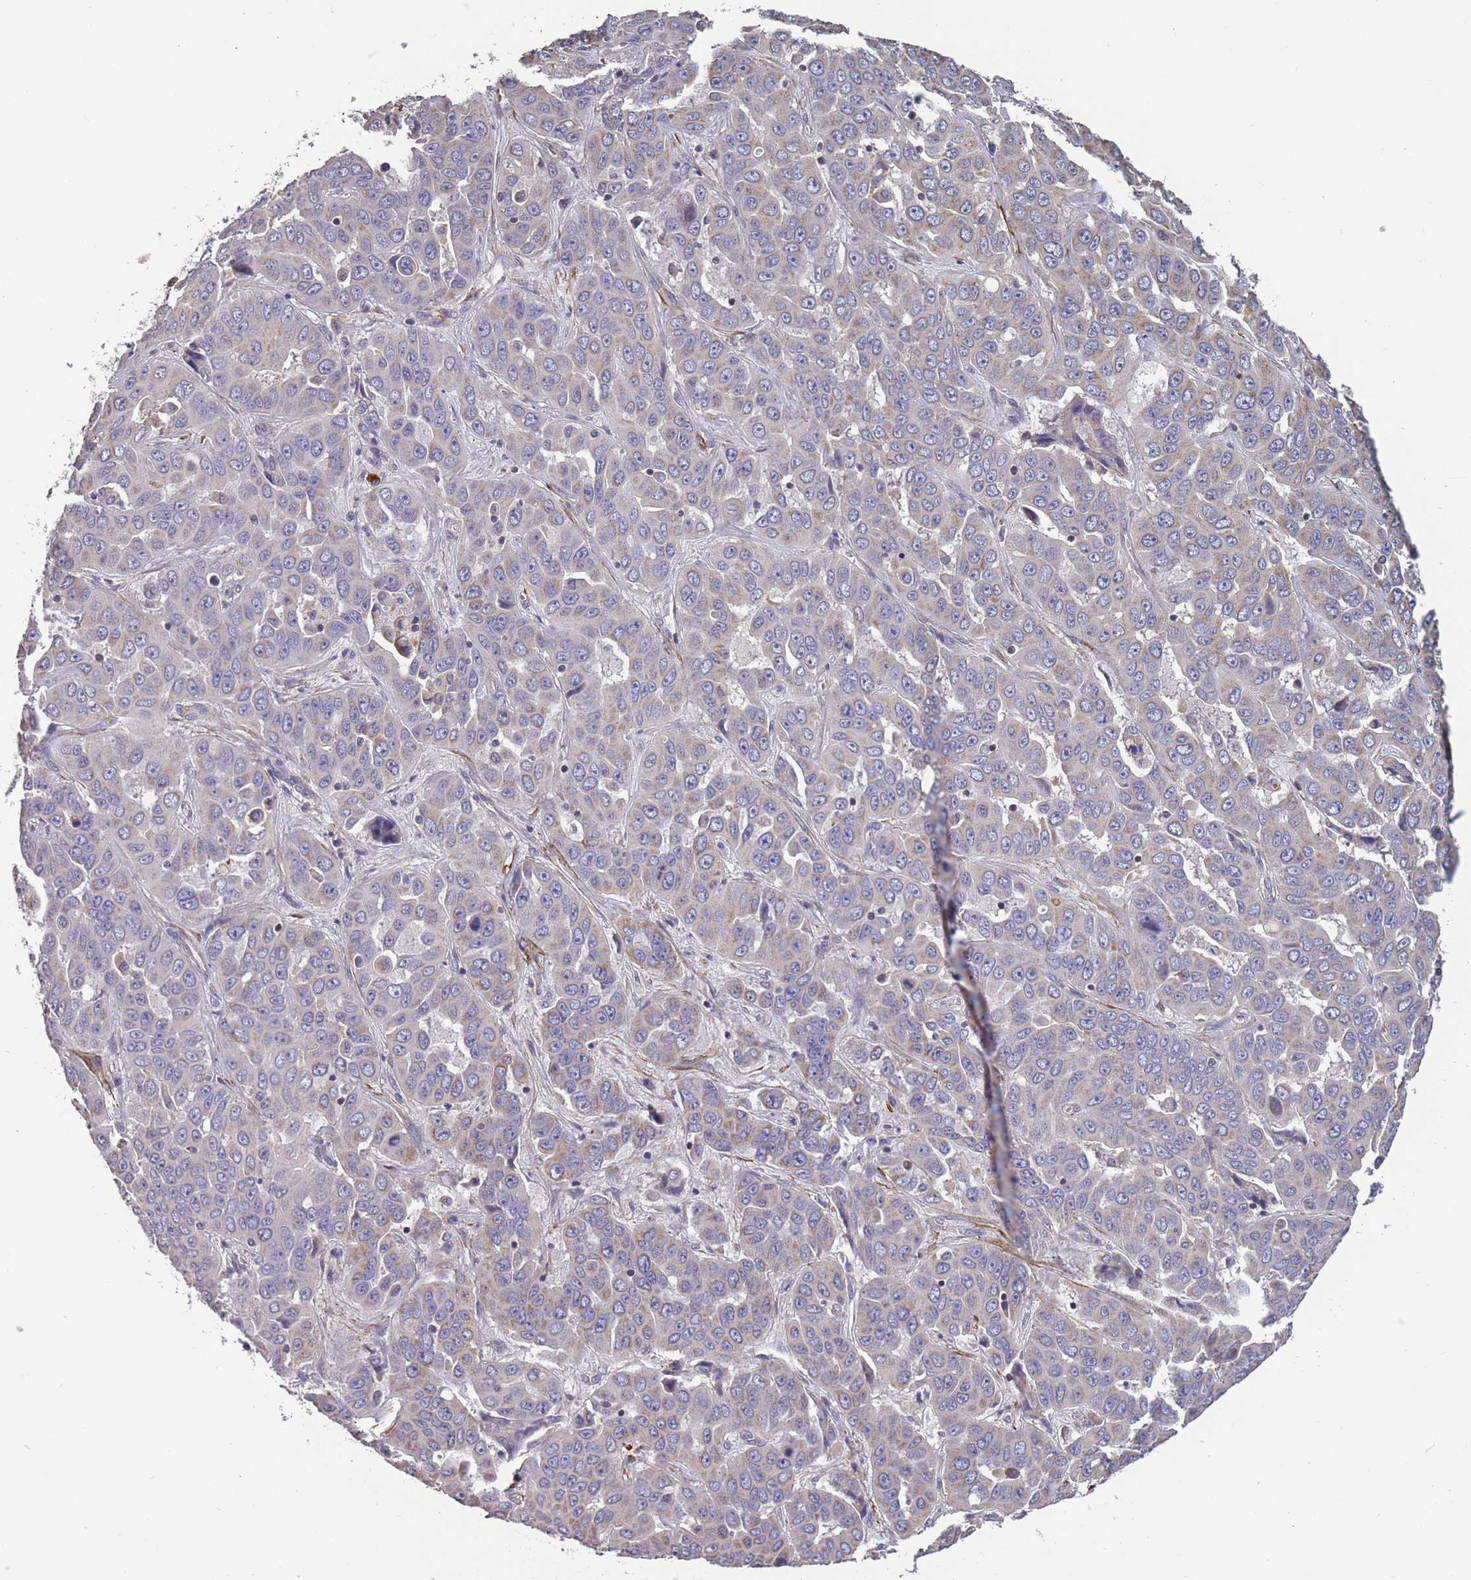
{"staining": {"intensity": "weak", "quantity": "25%-75%", "location": "cytoplasmic/membranous"}, "tissue": "liver cancer", "cell_type": "Tumor cells", "image_type": "cancer", "snomed": [{"axis": "morphology", "description": "Cholangiocarcinoma"}, {"axis": "topography", "description": "Liver"}], "caption": "Human liver cancer (cholangiocarcinoma) stained with a protein marker demonstrates weak staining in tumor cells.", "gene": "TOMM40L", "patient": {"sex": "female", "age": 52}}